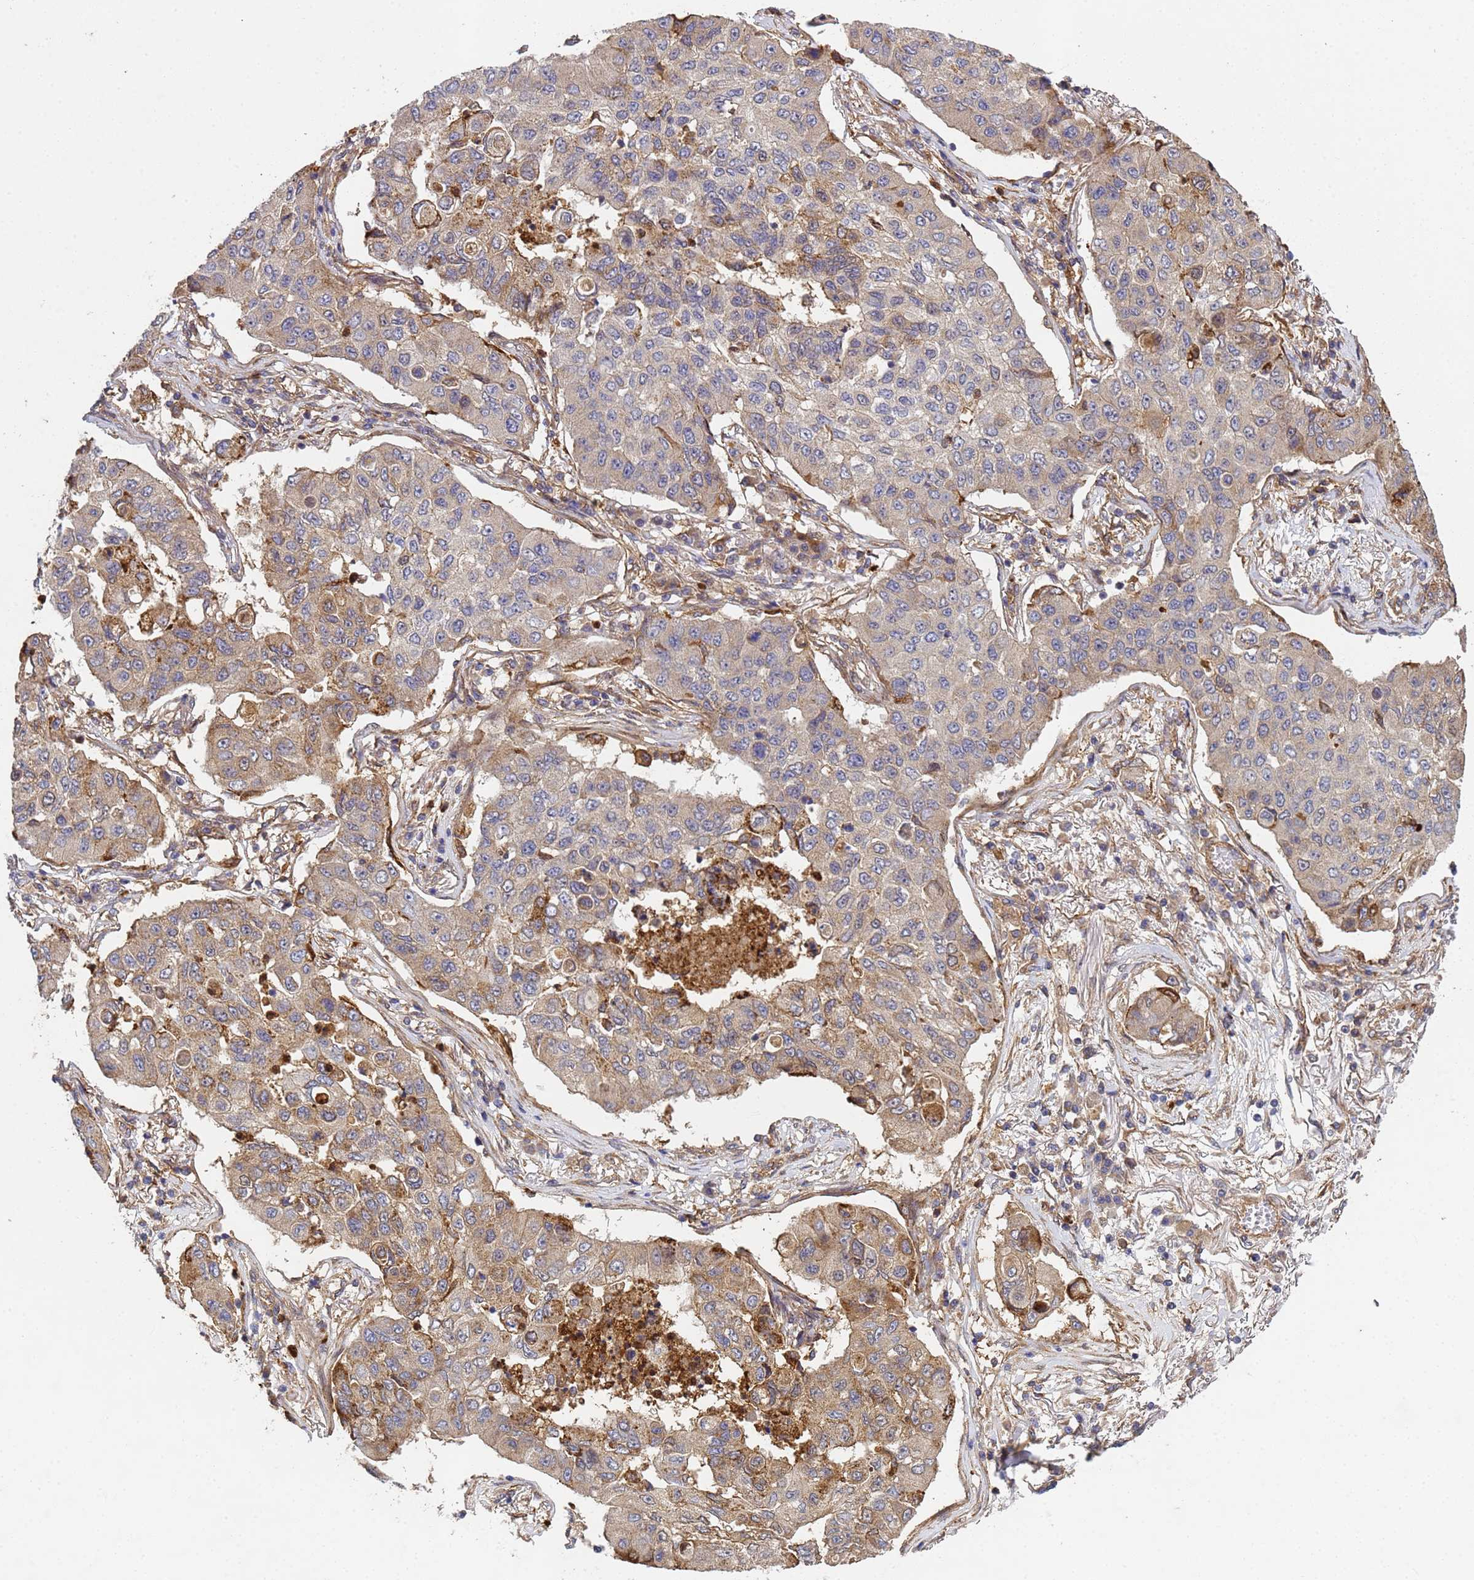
{"staining": {"intensity": "moderate", "quantity": "<25%", "location": "cytoplasmic/membranous"}, "tissue": "lung cancer", "cell_type": "Tumor cells", "image_type": "cancer", "snomed": [{"axis": "morphology", "description": "Squamous cell carcinoma, NOS"}, {"axis": "topography", "description": "Lung"}], "caption": "Squamous cell carcinoma (lung) tissue demonstrates moderate cytoplasmic/membranous expression in approximately <25% of tumor cells (Stains: DAB in brown, nuclei in blue, Microscopy: brightfield microscopy at high magnification).", "gene": "C8orf34", "patient": {"sex": "male", "age": 74}}